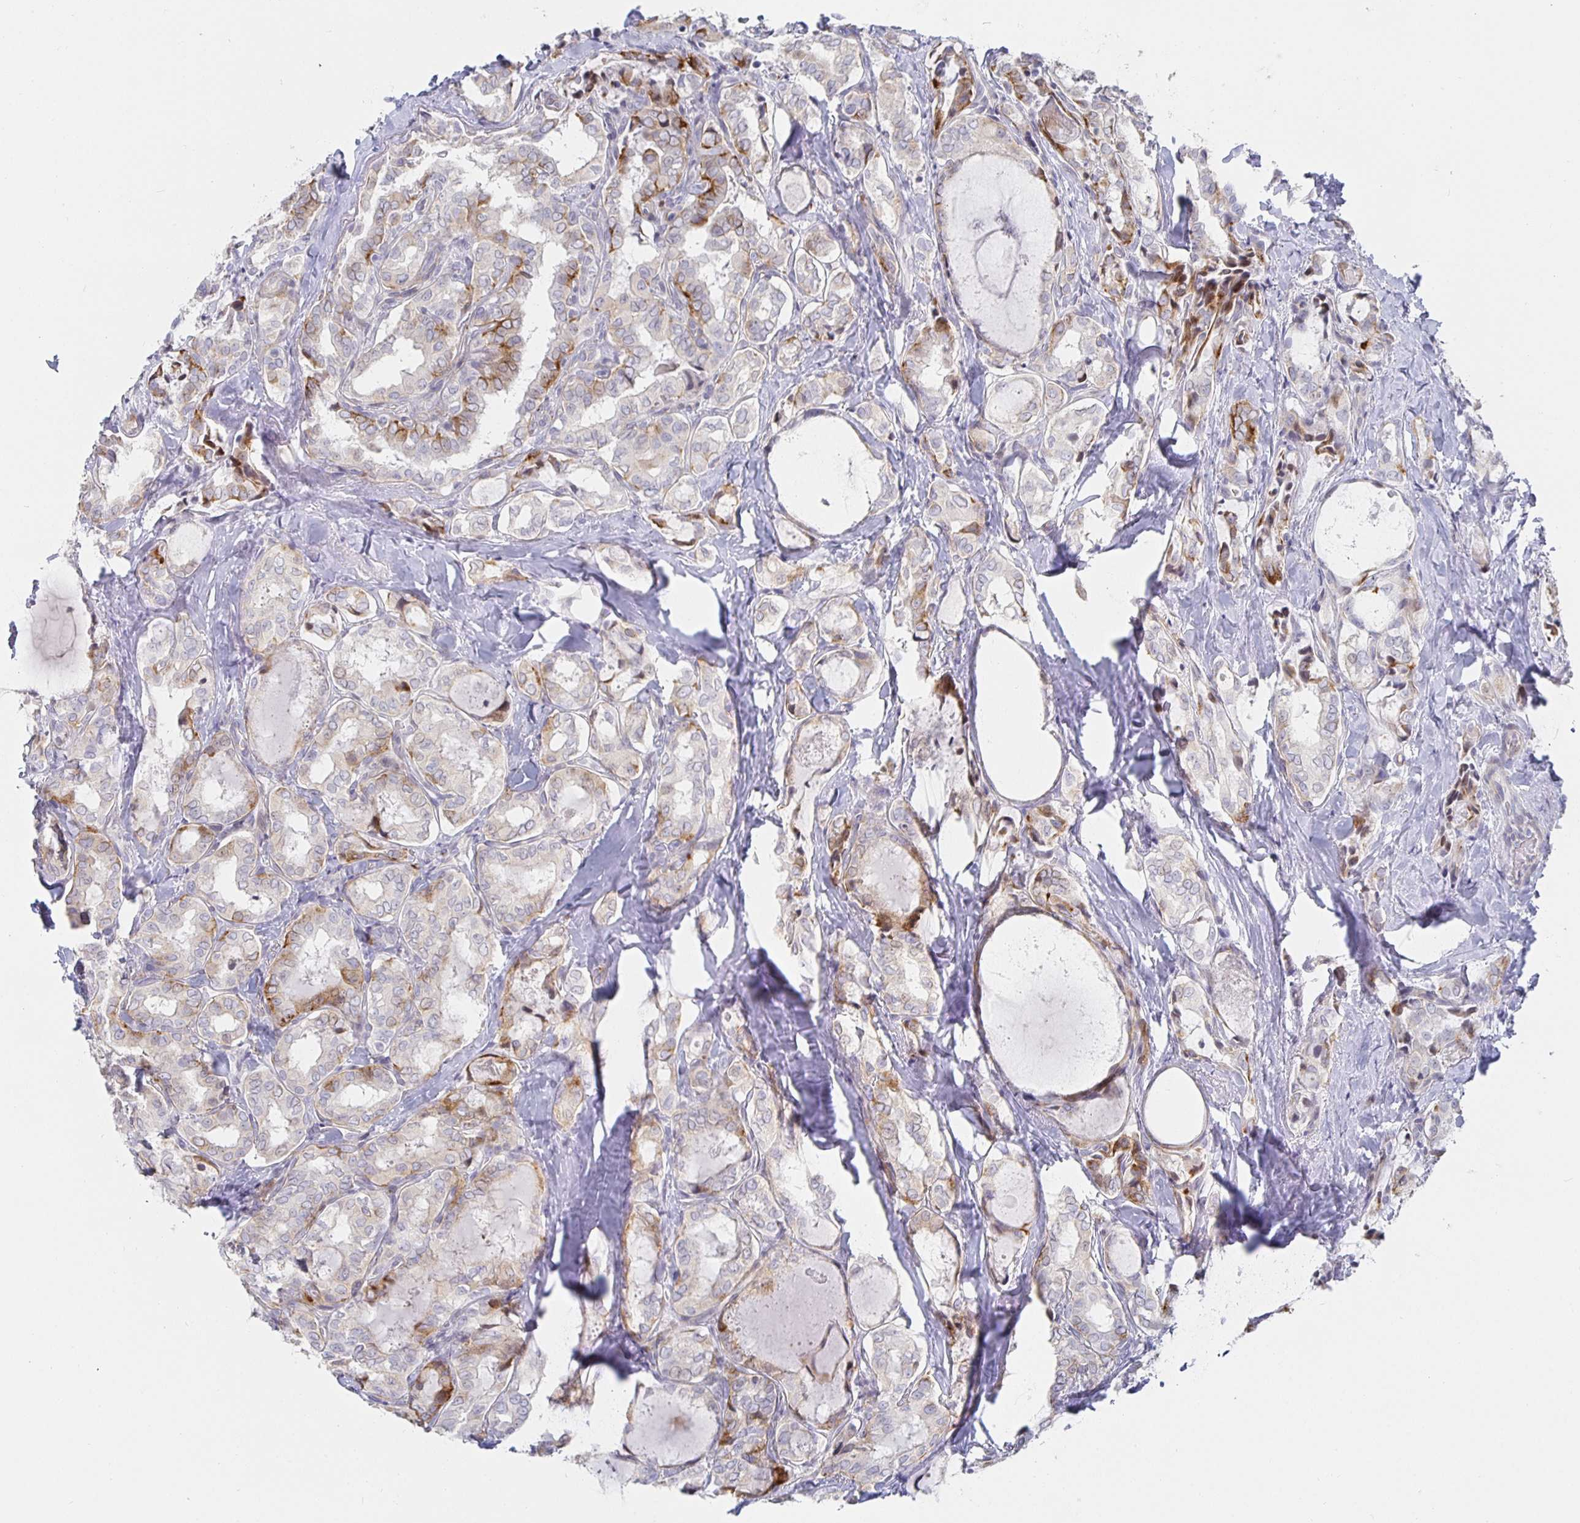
{"staining": {"intensity": "moderate", "quantity": "<25%", "location": "cytoplasmic/membranous"}, "tissue": "thyroid cancer", "cell_type": "Tumor cells", "image_type": "cancer", "snomed": [{"axis": "morphology", "description": "Papillary adenocarcinoma, NOS"}, {"axis": "topography", "description": "Thyroid gland"}], "caption": "A low amount of moderate cytoplasmic/membranous positivity is identified in approximately <25% of tumor cells in thyroid cancer (papillary adenocarcinoma) tissue. The protein is stained brown, and the nuclei are stained in blue (DAB IHC with brightfield microscopy, high magnification).", "gene": "S100G", "patient": {"sex": "female", "age": 75}}